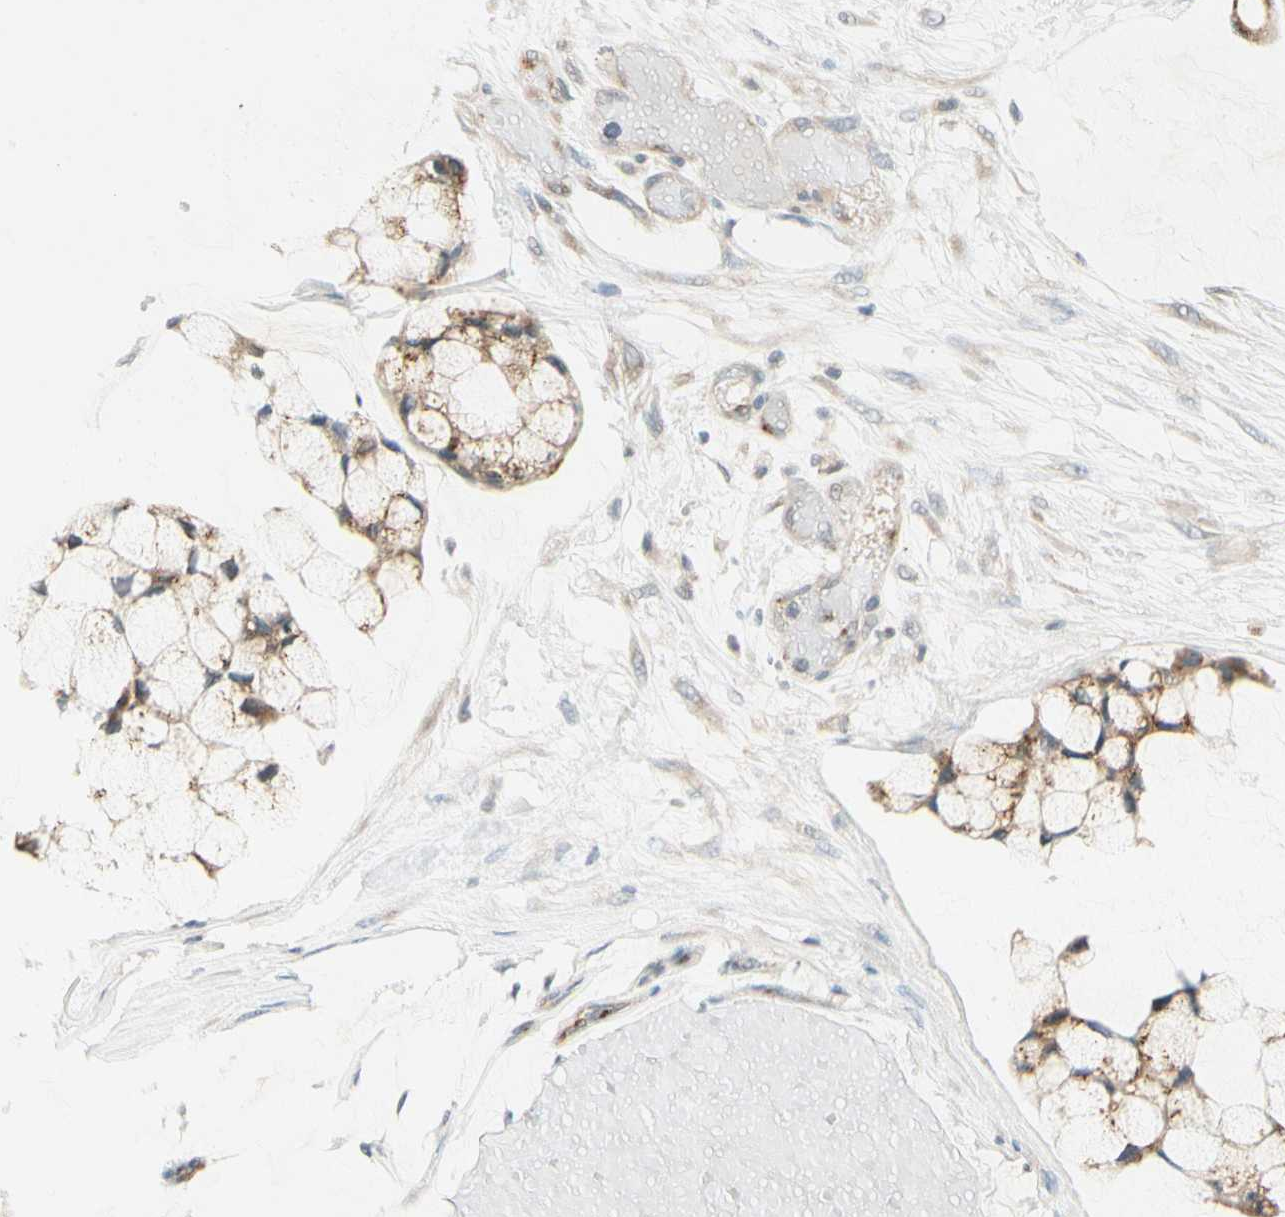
{"staining": {"intensity": "moderate", "quantity": ">75%", "location": "cytoplasmic/membranous"}, "tissue": "ovarian cancer", "cell_type": "Tumor cells", "image_type": "cancer", "snomed": [{"axis": "morphology", "description": "Cystadenocarcinoma, mucinous, NOS"}, {"axis": "topography", "description": "Ovary"}], "caption": "Brown immunohistochemical staining in ovarian cancer (mucinous cystadenocarcinoma) shows moderate cytoplasmic/membranous staining in about >75% of tumor cells.", "gene": "MANSC1", "patient": {"sex": "female", "age": 39}}